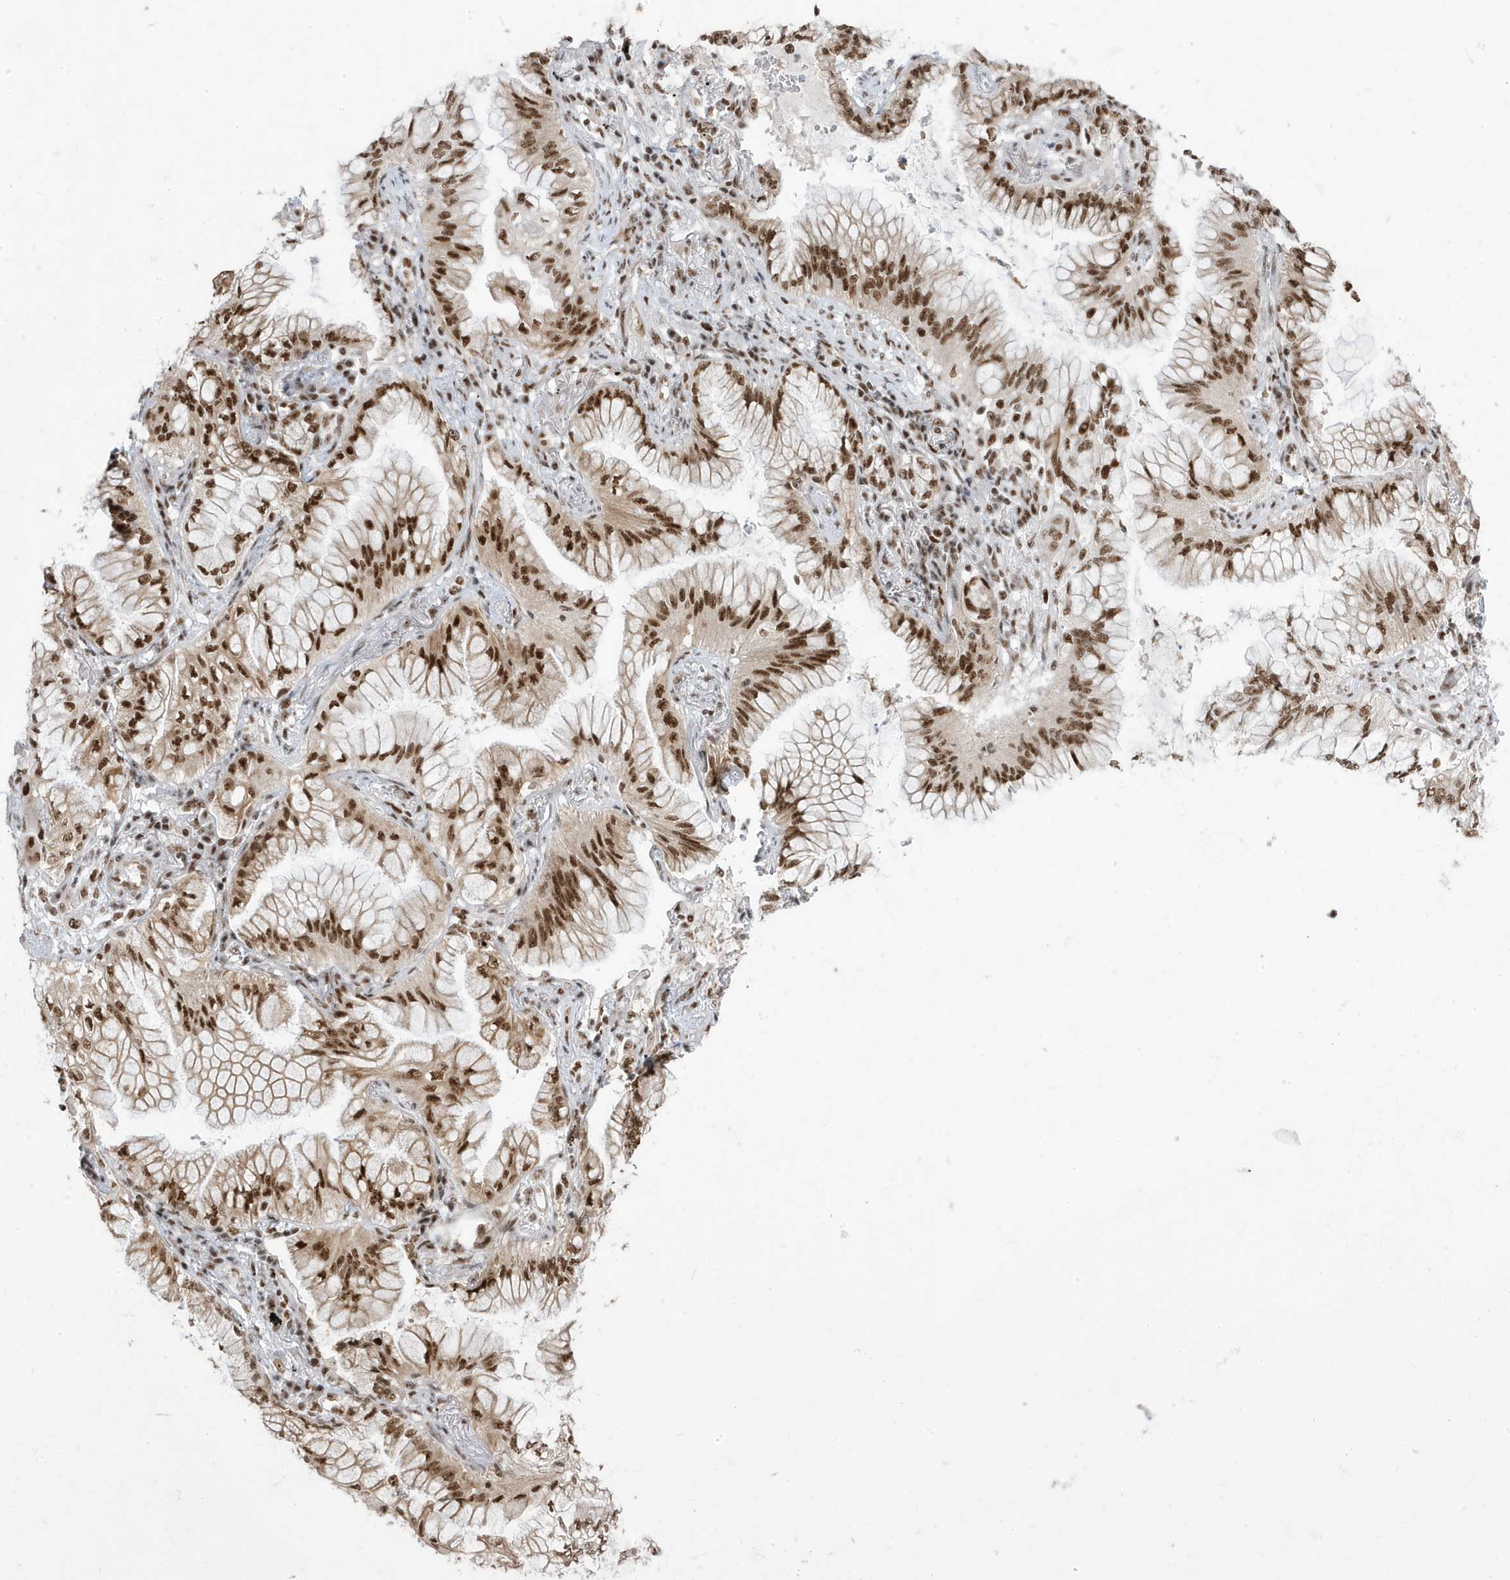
{"staining": {"intensity": "strong", "quantity": ">75%", "location": "nuclear"}, "tissue": "lung cancer", "cell_type": "Tumor cells", "image_type": "cancer", "snomed": [{"axis": "morphology", "description": "Adenocarcinoma, NOS"}, {"axis": "topography", "description": "Lung"}], "caption": "Immunohistochemistry staining of adenocarcinoma (lung), which displays high levels of strong nuclear positivity in about >75% of tumor cells indicating strong nuclear protein staining. The staining was performed using DAB (3,3'-diaminobenzidine) (brown) for protein detection and nuclei were counterstained in hematoxylin (blue).", "gene": "MTREX", "patient": {"sex": "female", "age": 70}}